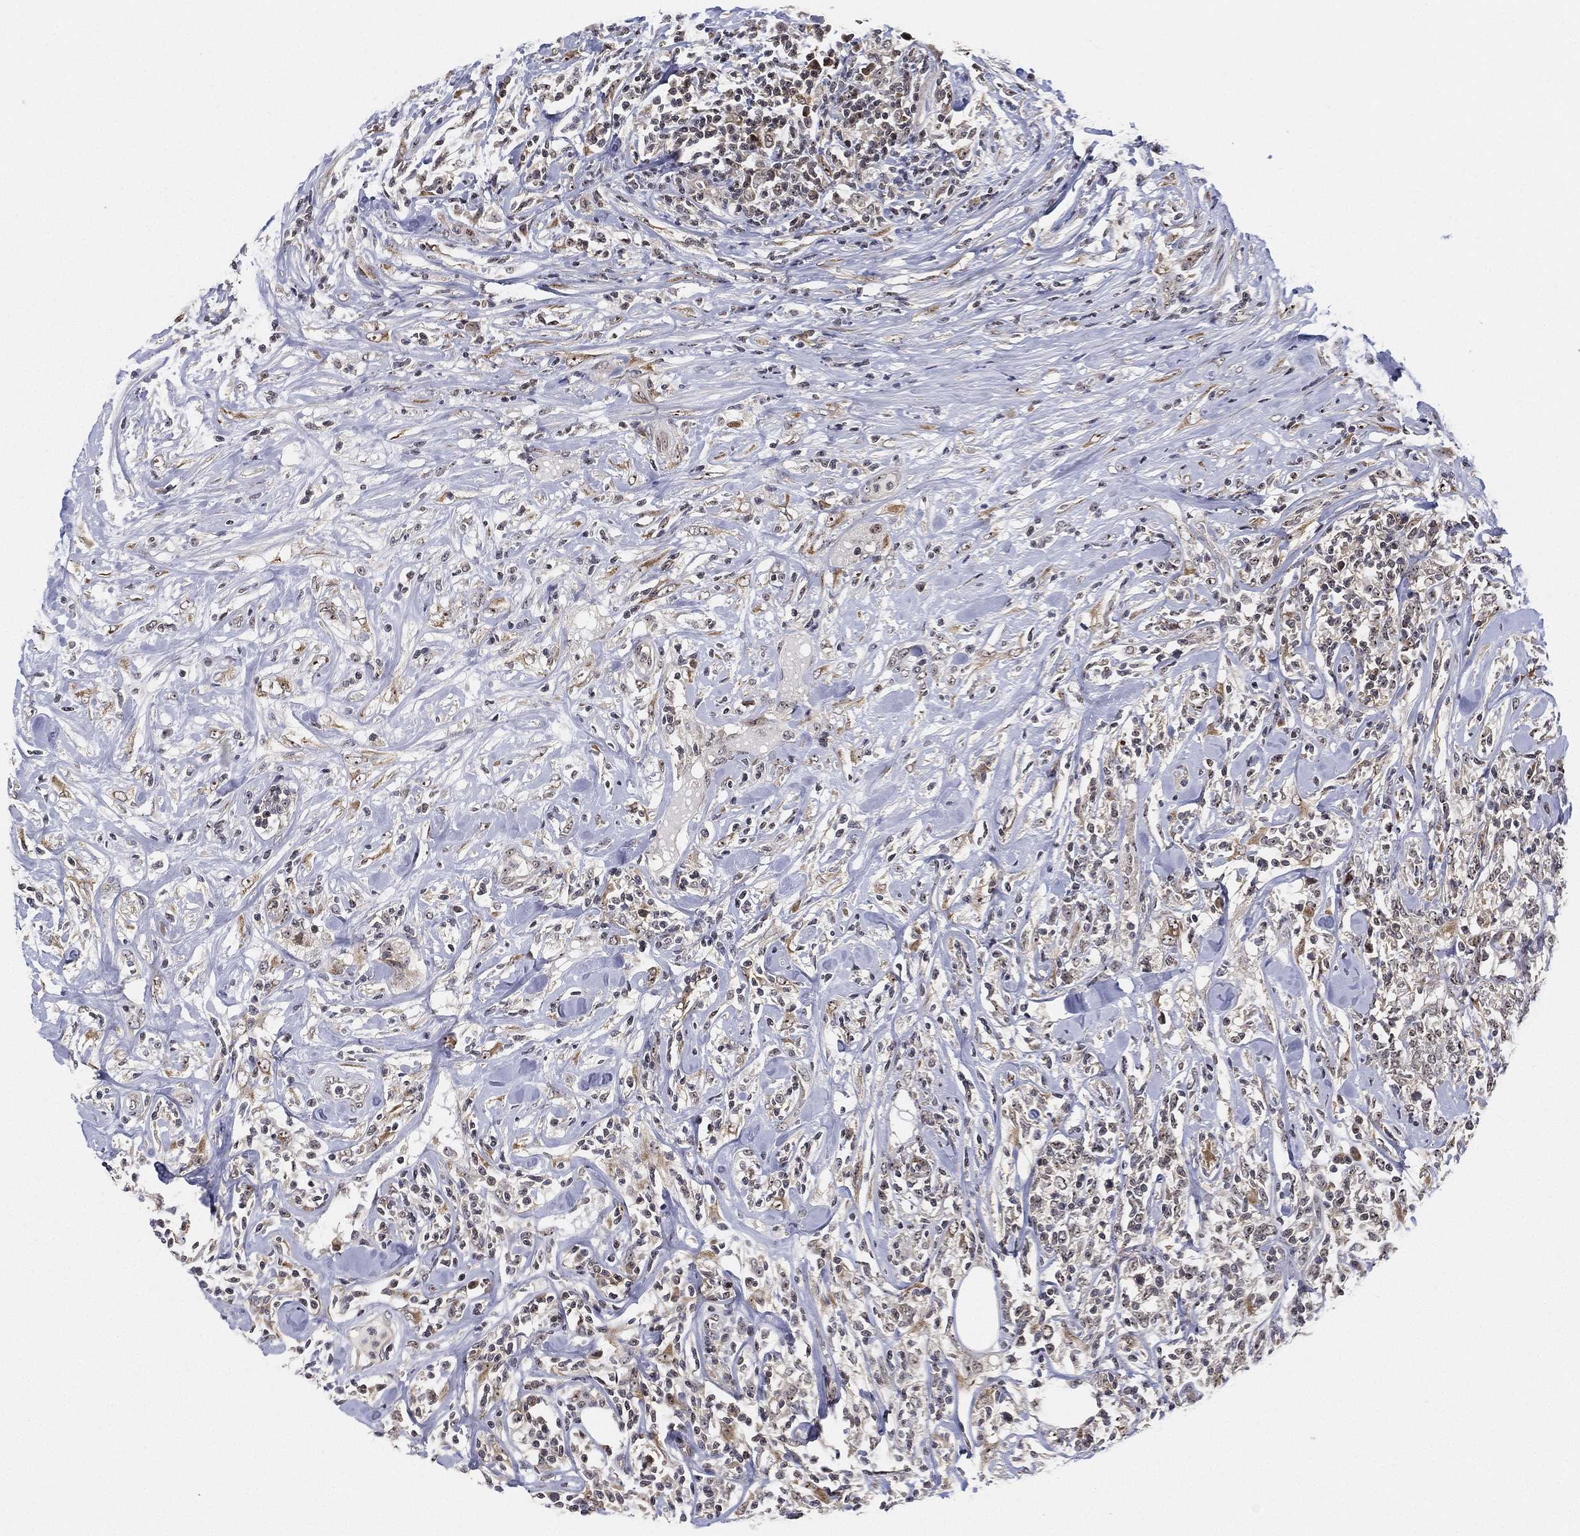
{"staining": {"intensity": "negative", "quantity": "none", "location": "none"}, "tissue": "lymphoma", "cell_type": "Tumor cells", "image_type": "cancer", "snomed": [{"axis": "morphology", "description": "Malignant lymphoma, non-Hodgkin's type, High grade"}, {"axis": "topography", "description": "Lymph node"}], "caption": "A micrograph of malignant lymphoma, non-Hodgkin's type (high-grade) stained for a protein shows no brown staining in tumor cells. The staining was performed using DAB (3,3'-diaminobenzidine) to visualize the protein expression in brown, while the nuclei were stained in blue with hematoxylin (Magnification: 20x).", "gene": "PPP1R16B", "patient": {"sex": "female", "age": 84}}